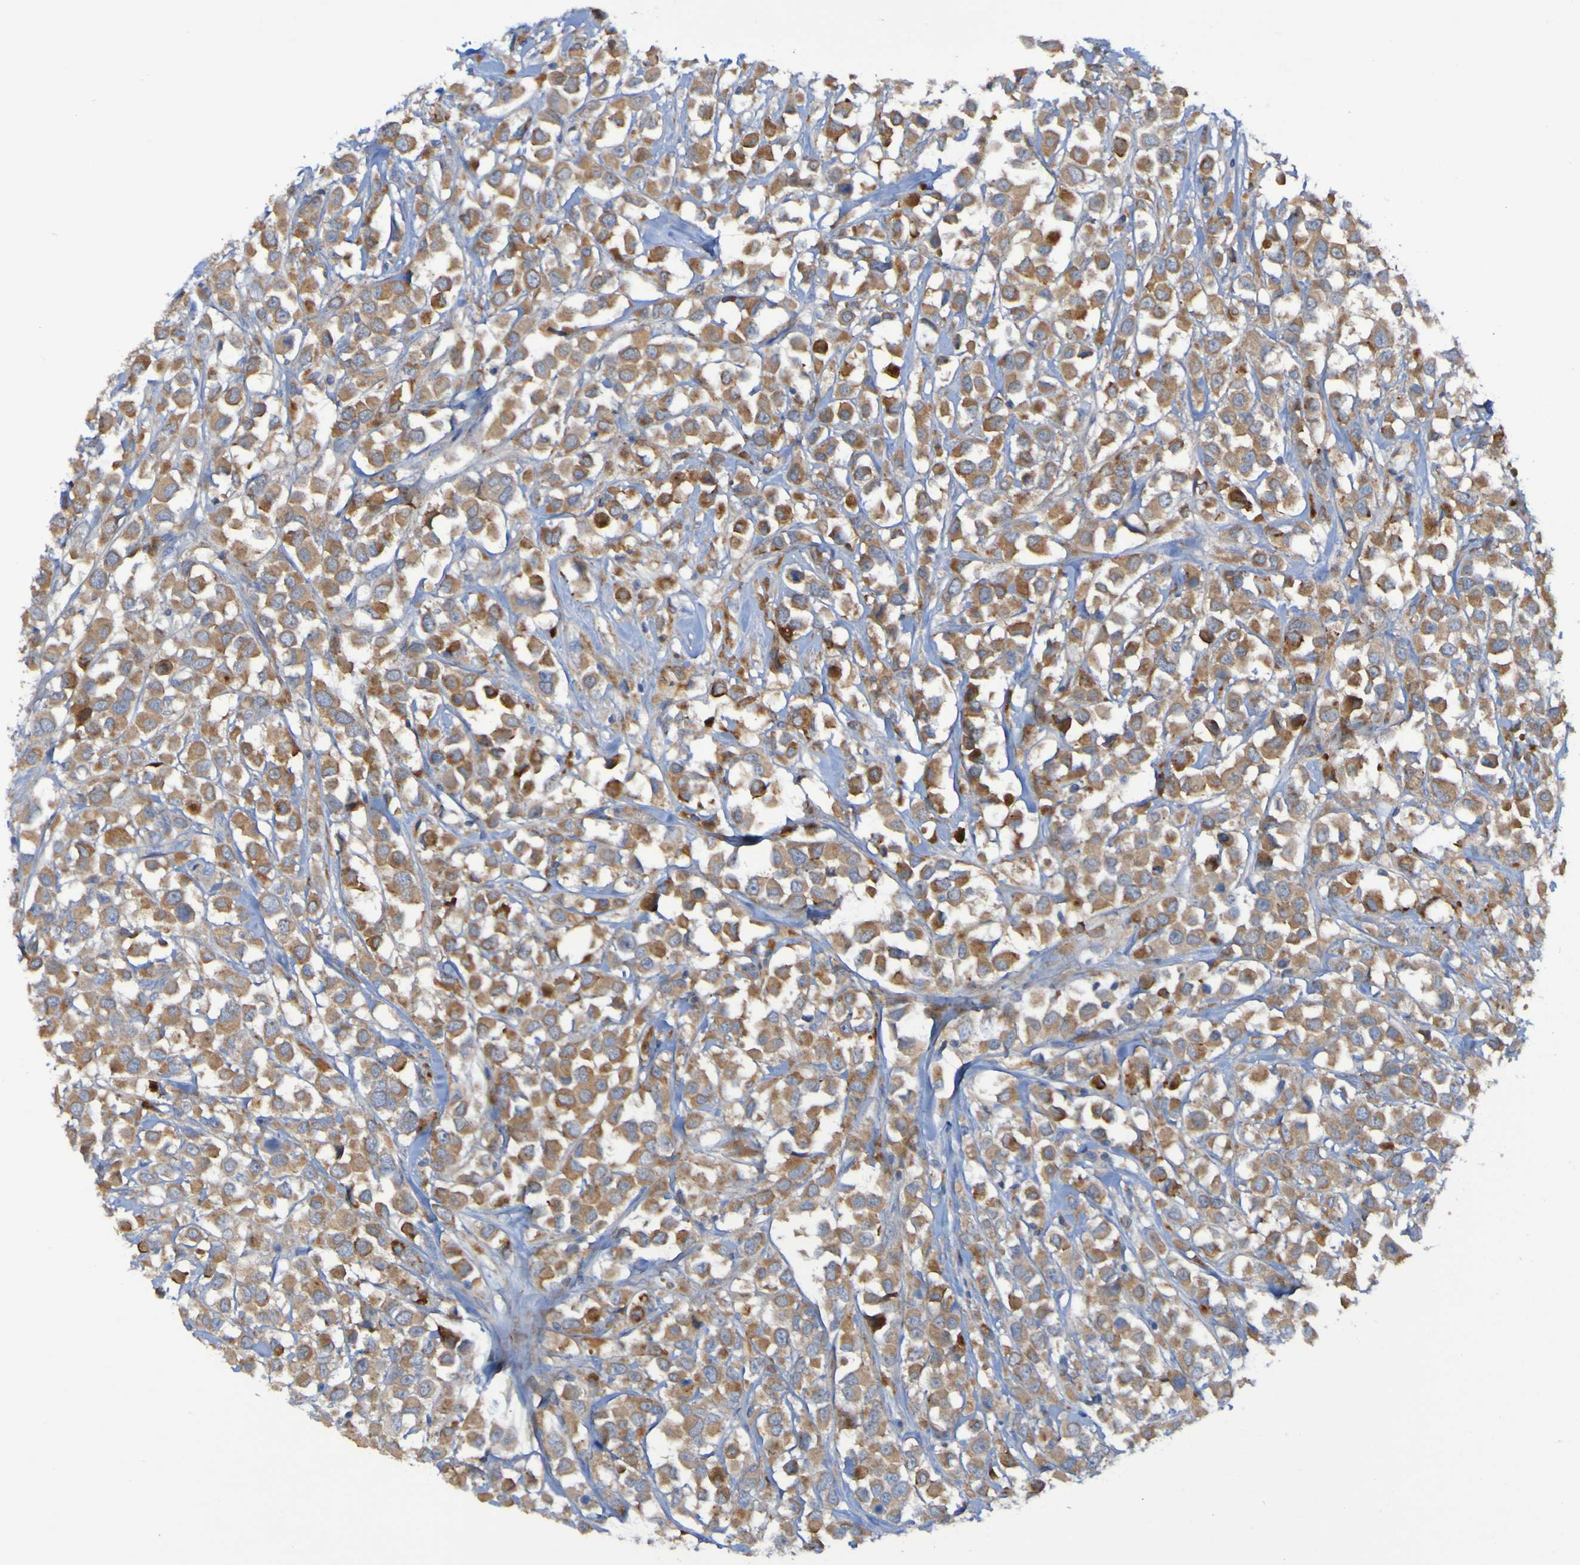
{"staining": {"intensity": "moderate", "quantity": ">75%", "location": "cytoplasmic/membranous"}, "tissue": "breast cancer", "cell_type": "Tumor cells", "image_type": "cancer", "snomed": [{"axis": "morphology", "description": "Duct carcinoma"}, {"axis": "topography", "description": "Breast"}], "caption": "Breast cancer stained with immunohistochemistry (IHC) exhibits moderate cytoplasmic/membranous expression in about >75% of tumor cells.", "gene": "ARHGEF16", "patient": {"sex": "female", "age": 61}}